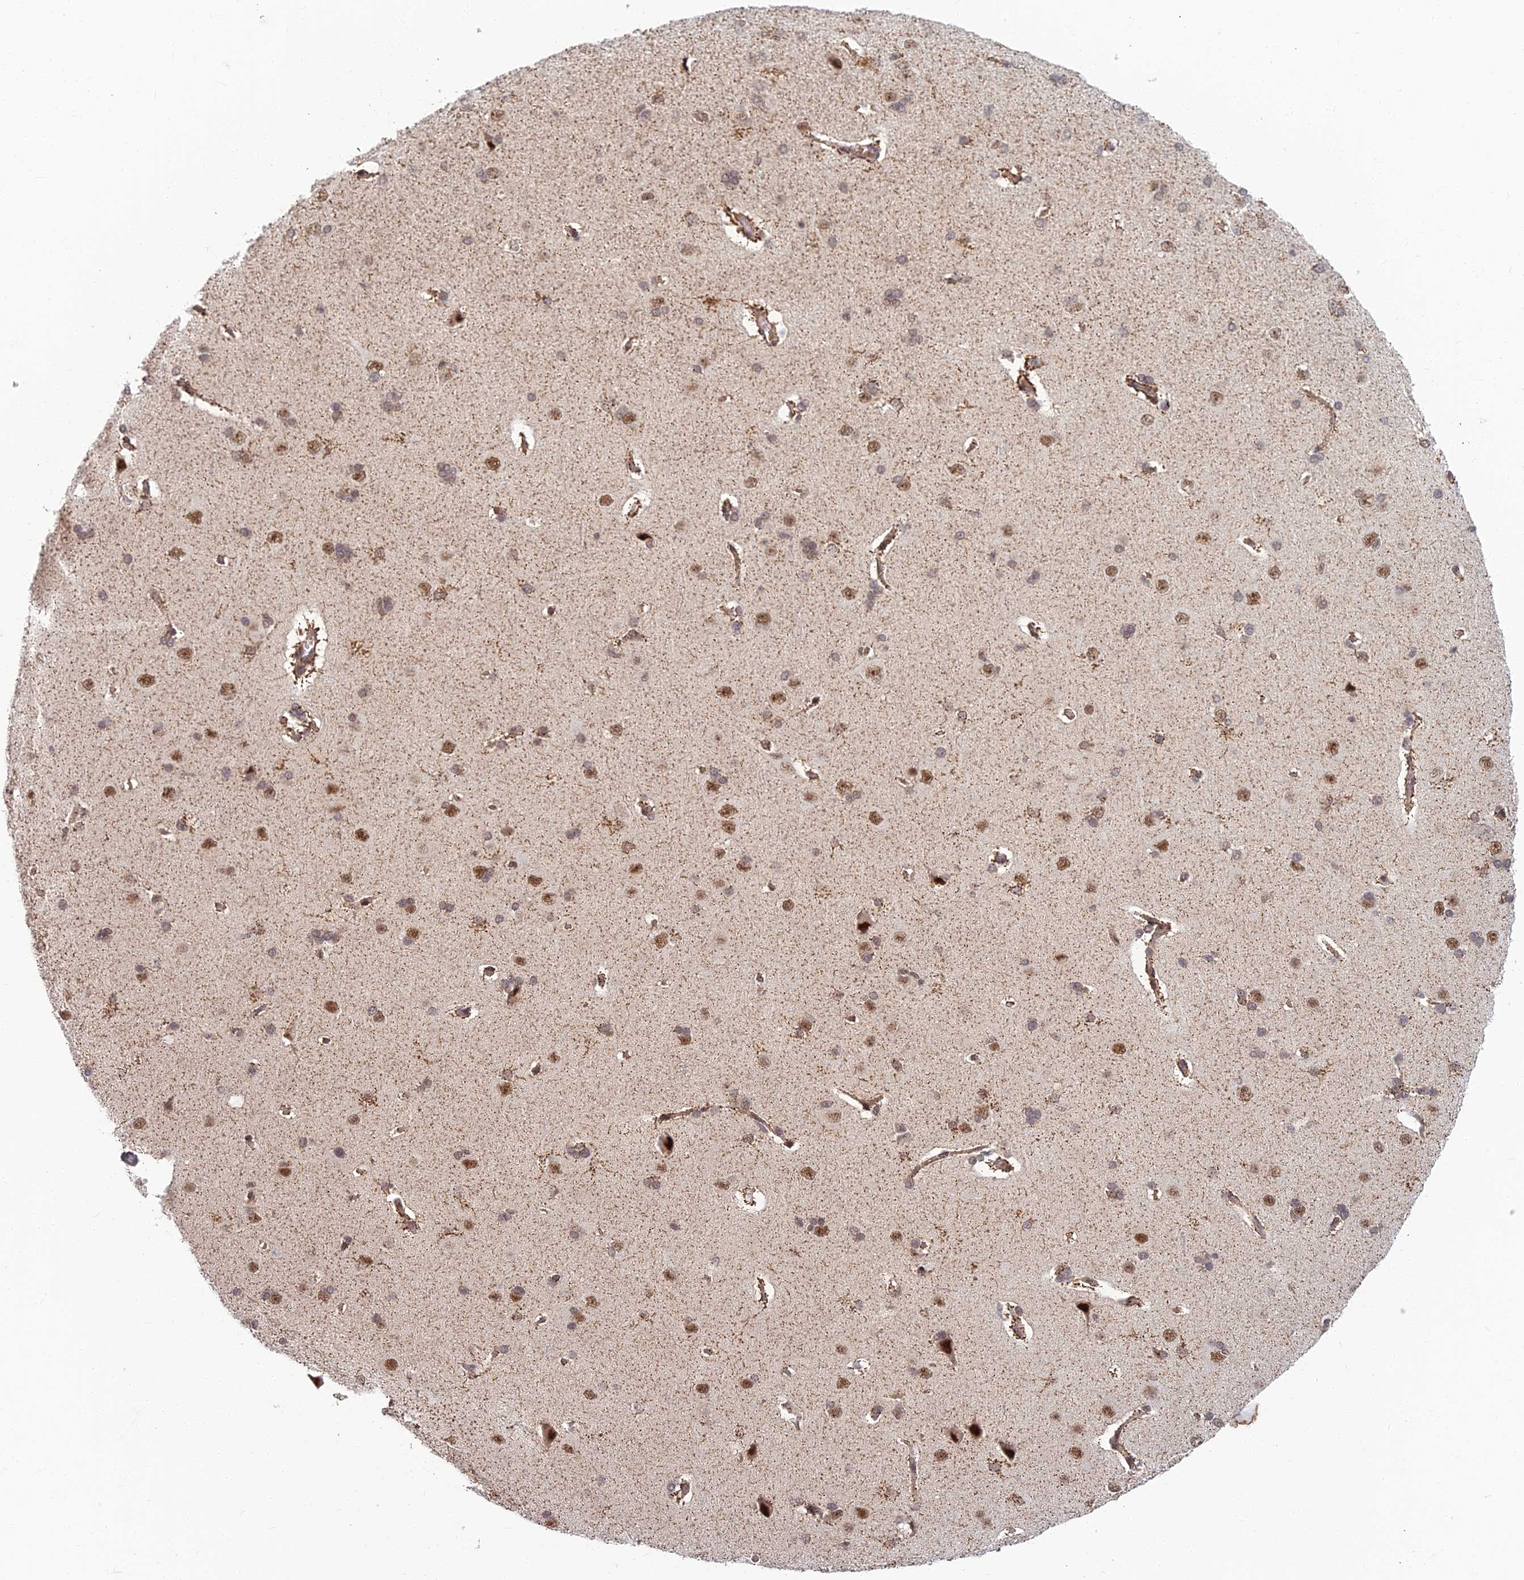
{"staining": {"intensity": "weak", "quantity": ">75%", "location": "nuclear"}, "tissue": "cerebral cortex", "cell_type": "Endothelial cells", "image_type": "normal", "snomed": [{"axis": "morphology", "description": "Normal tissue, NOS"}, {"axis": "topography", "description": "Cerebral cortex"}], "caption": "Immunohistochemical staining of unremarkable human cerebral cortex exhibits low levels of weak nuclear positivity in about >75% of endothelial cells. The staining was performed using DAB (3,3'-diaminobenzidine), with brown indicating positive protein expression. Nuclei are stained blue with hematoxylin.", "gene": "TCEA2", "patient": {"sex": "male", "age": 62}}